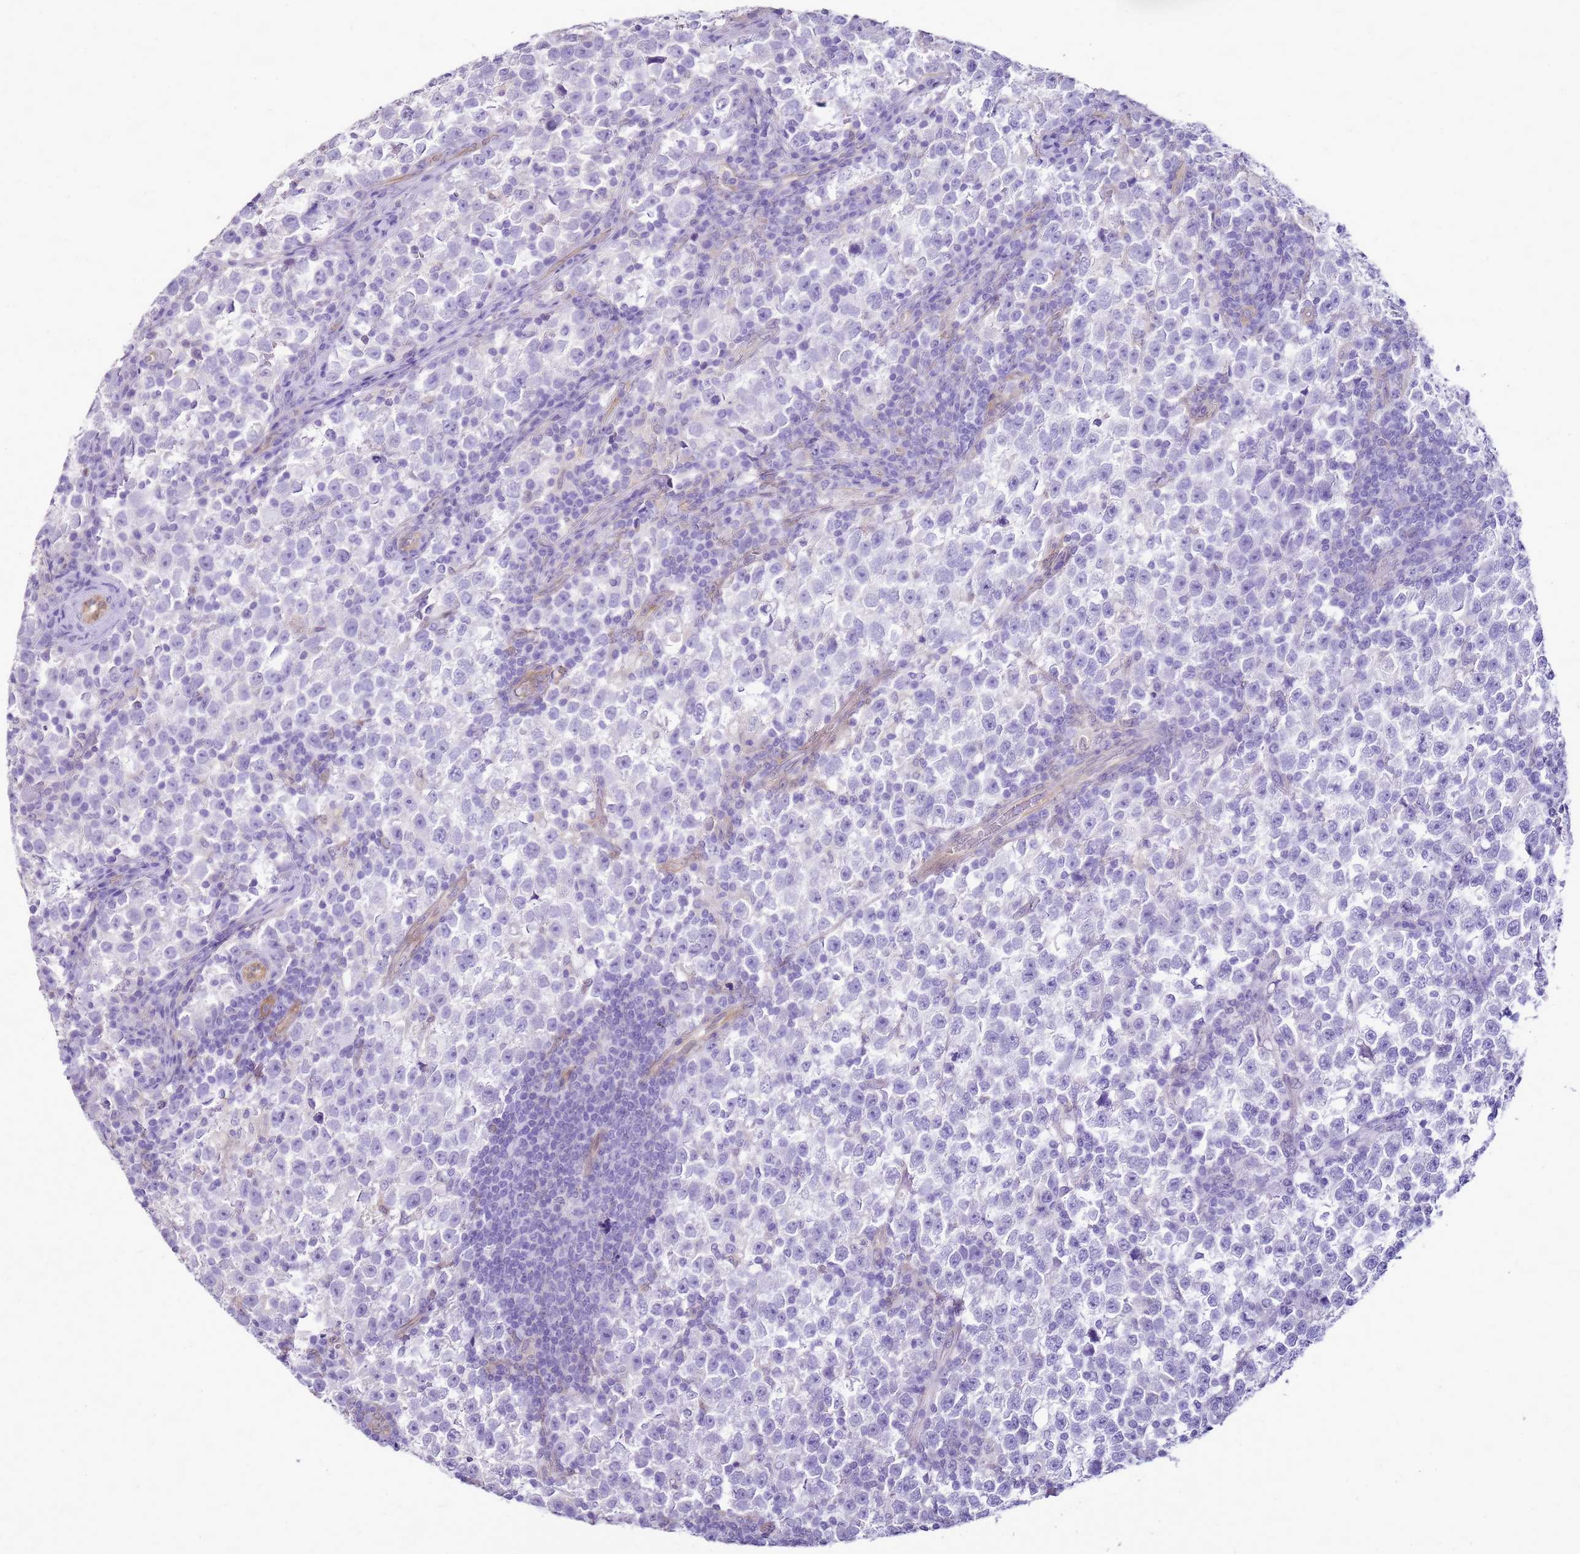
{"staining": {"intensity": "negative", "quantity": "none", "location": "none"}, "tissue": "testis cancer", "cell_type": "Tumor cells", "image_type": "cancer", "snomed": [{"axis": "morphology", "description": "Normal tissue, NOS"}, {"axis": "morphology", "description": "Seminoma, NOS"}, {"axis": "topography", "description": "Testis"}], "caption": "Immunohistochemistry of testis seminoma displays no expression in tumor cells.", "gene": "SULT1E1", "patient": {"sex": "male", "age": 43}}